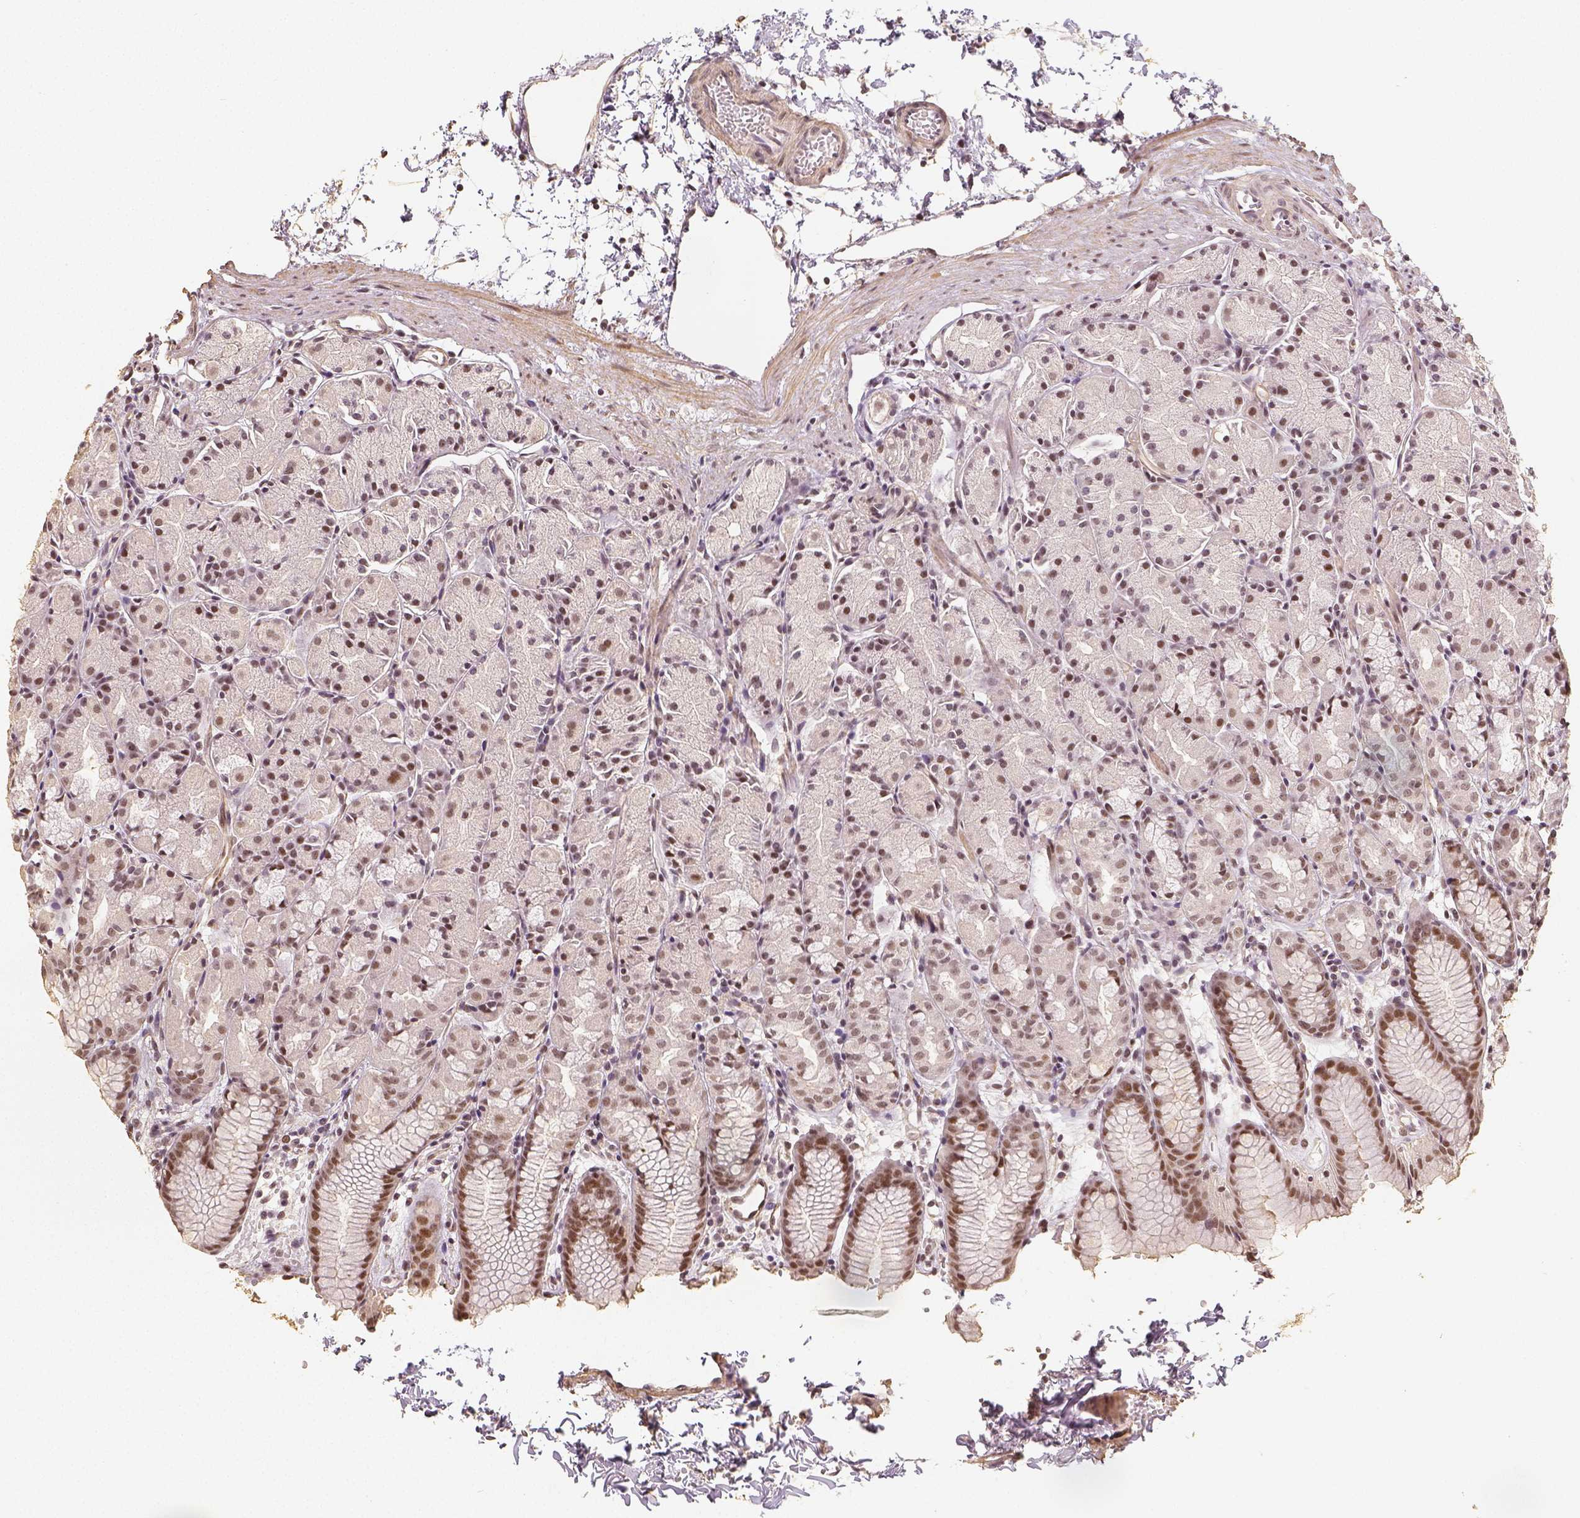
{"staining": {"intensity": "moderate", "quantity": ">75%", "location": "nuclear"}, "tissue": "stomach", "cell_type": "Glandular cells", "image_type": "normal", "snomed": [{"axis": "morphology", "description": "Normal tissue, NOS"}, {"axis": "topography", "description": "Stomach, upper"}], "caption": "Immunohistochemical staining of benign human stomach demonstrates medium levels of moderate nuclear staining in about >75% of glandular cells. The staining was performed using DAB, with brown indicating positive protein expression. Nuclei are stained blue with hematoxylin.", "gene": "HDAC1", "patient": {"sex": "male", "age": 47}}